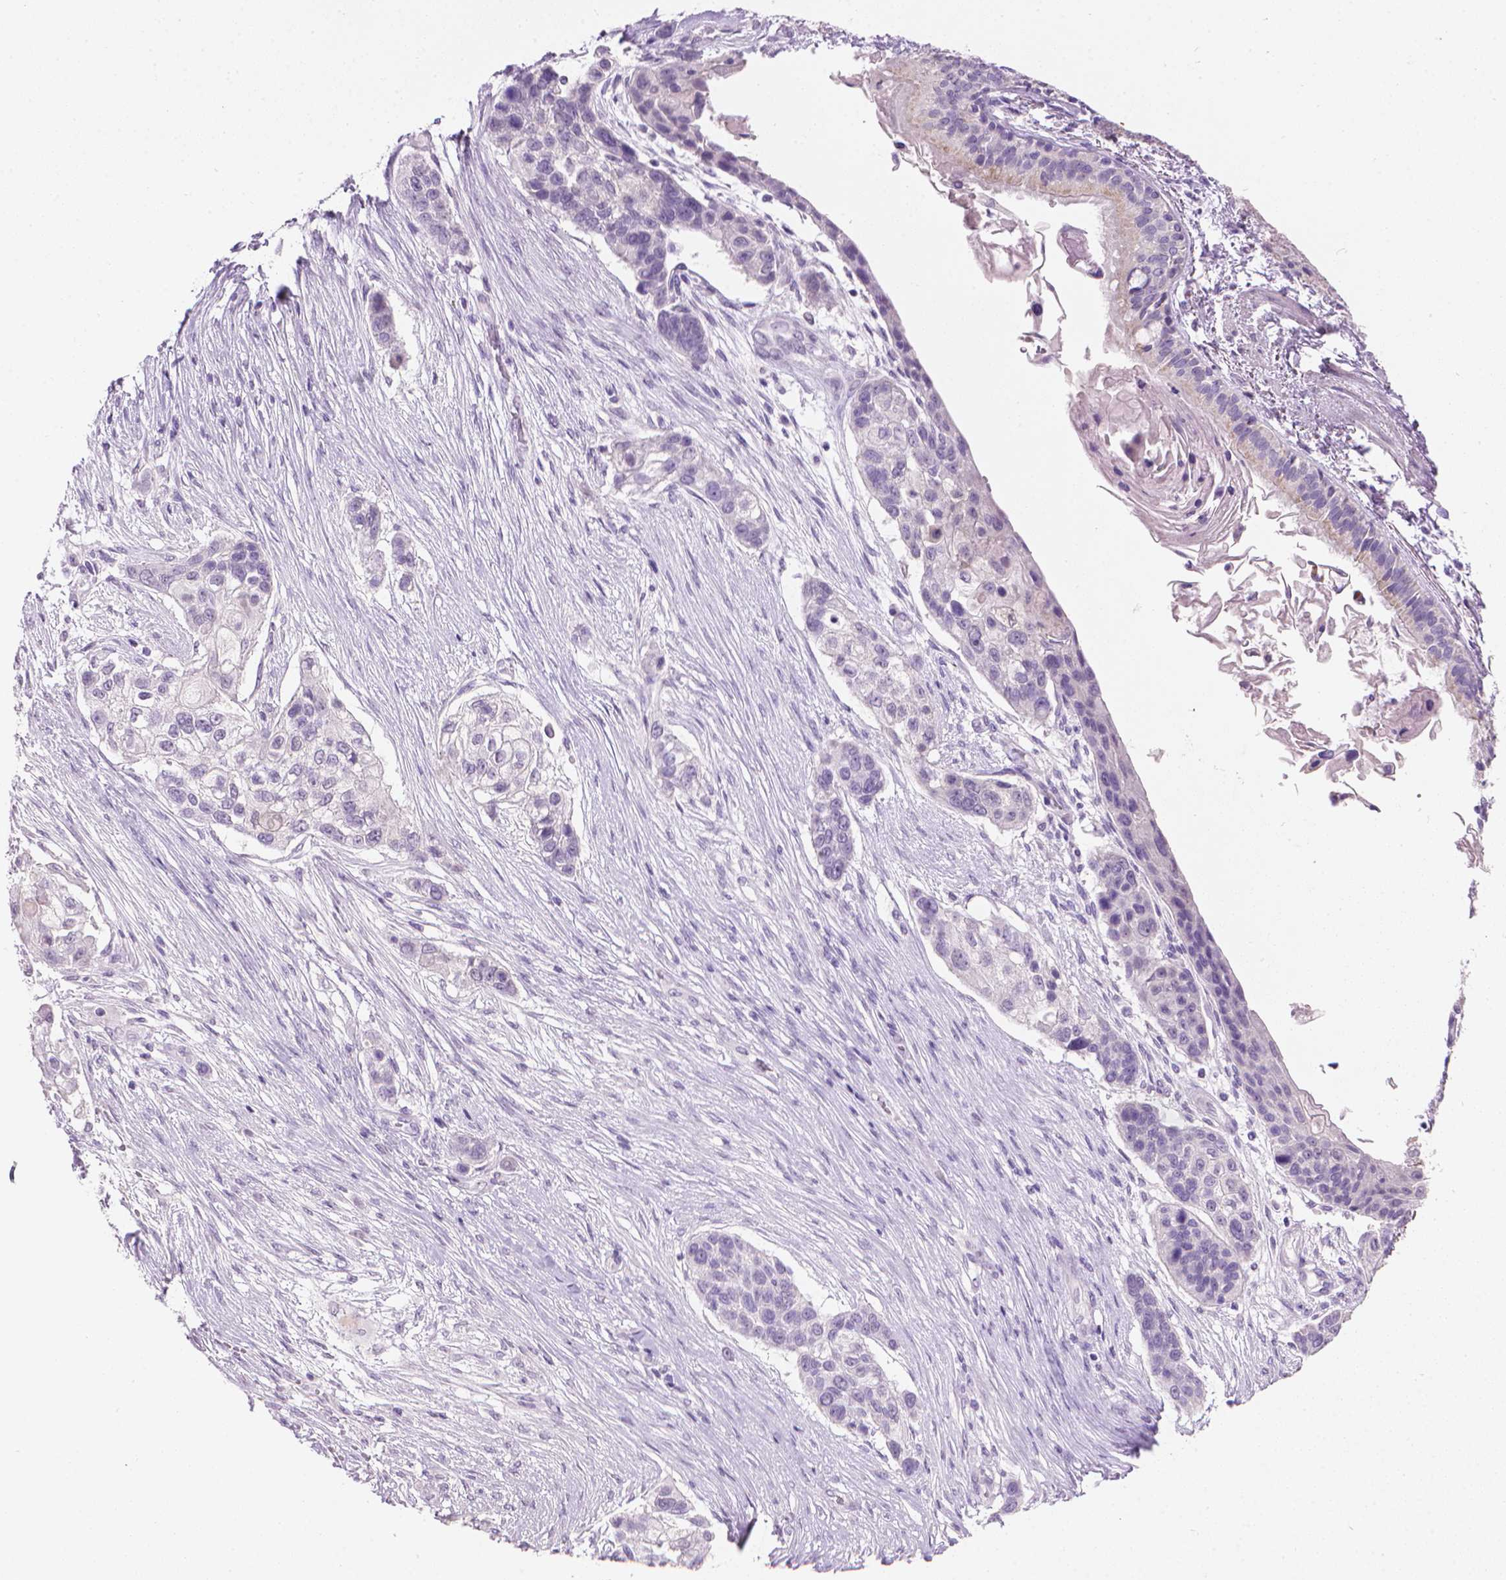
{"staining": {"intensity": "negative", "quantity": "none", "location": "none"}, "tissue": "lung cancer", "cell_type": "Tumor cells", "image_type": "cancer", "snomed": [{"axis": "morphology", "description": "Squamous cell carcinoma, NOS"}, {"axis": "topography", "description": "Lung"}], "caption": "High power microscopy micrograph of an immunohistochemistry (IHC) histopathology image of lung cancer (squamous cell carcinoma), revealing no significant staining in tumor cells.", "gene": "MLANA", "patient": {"sex": "male", "age": 69}}